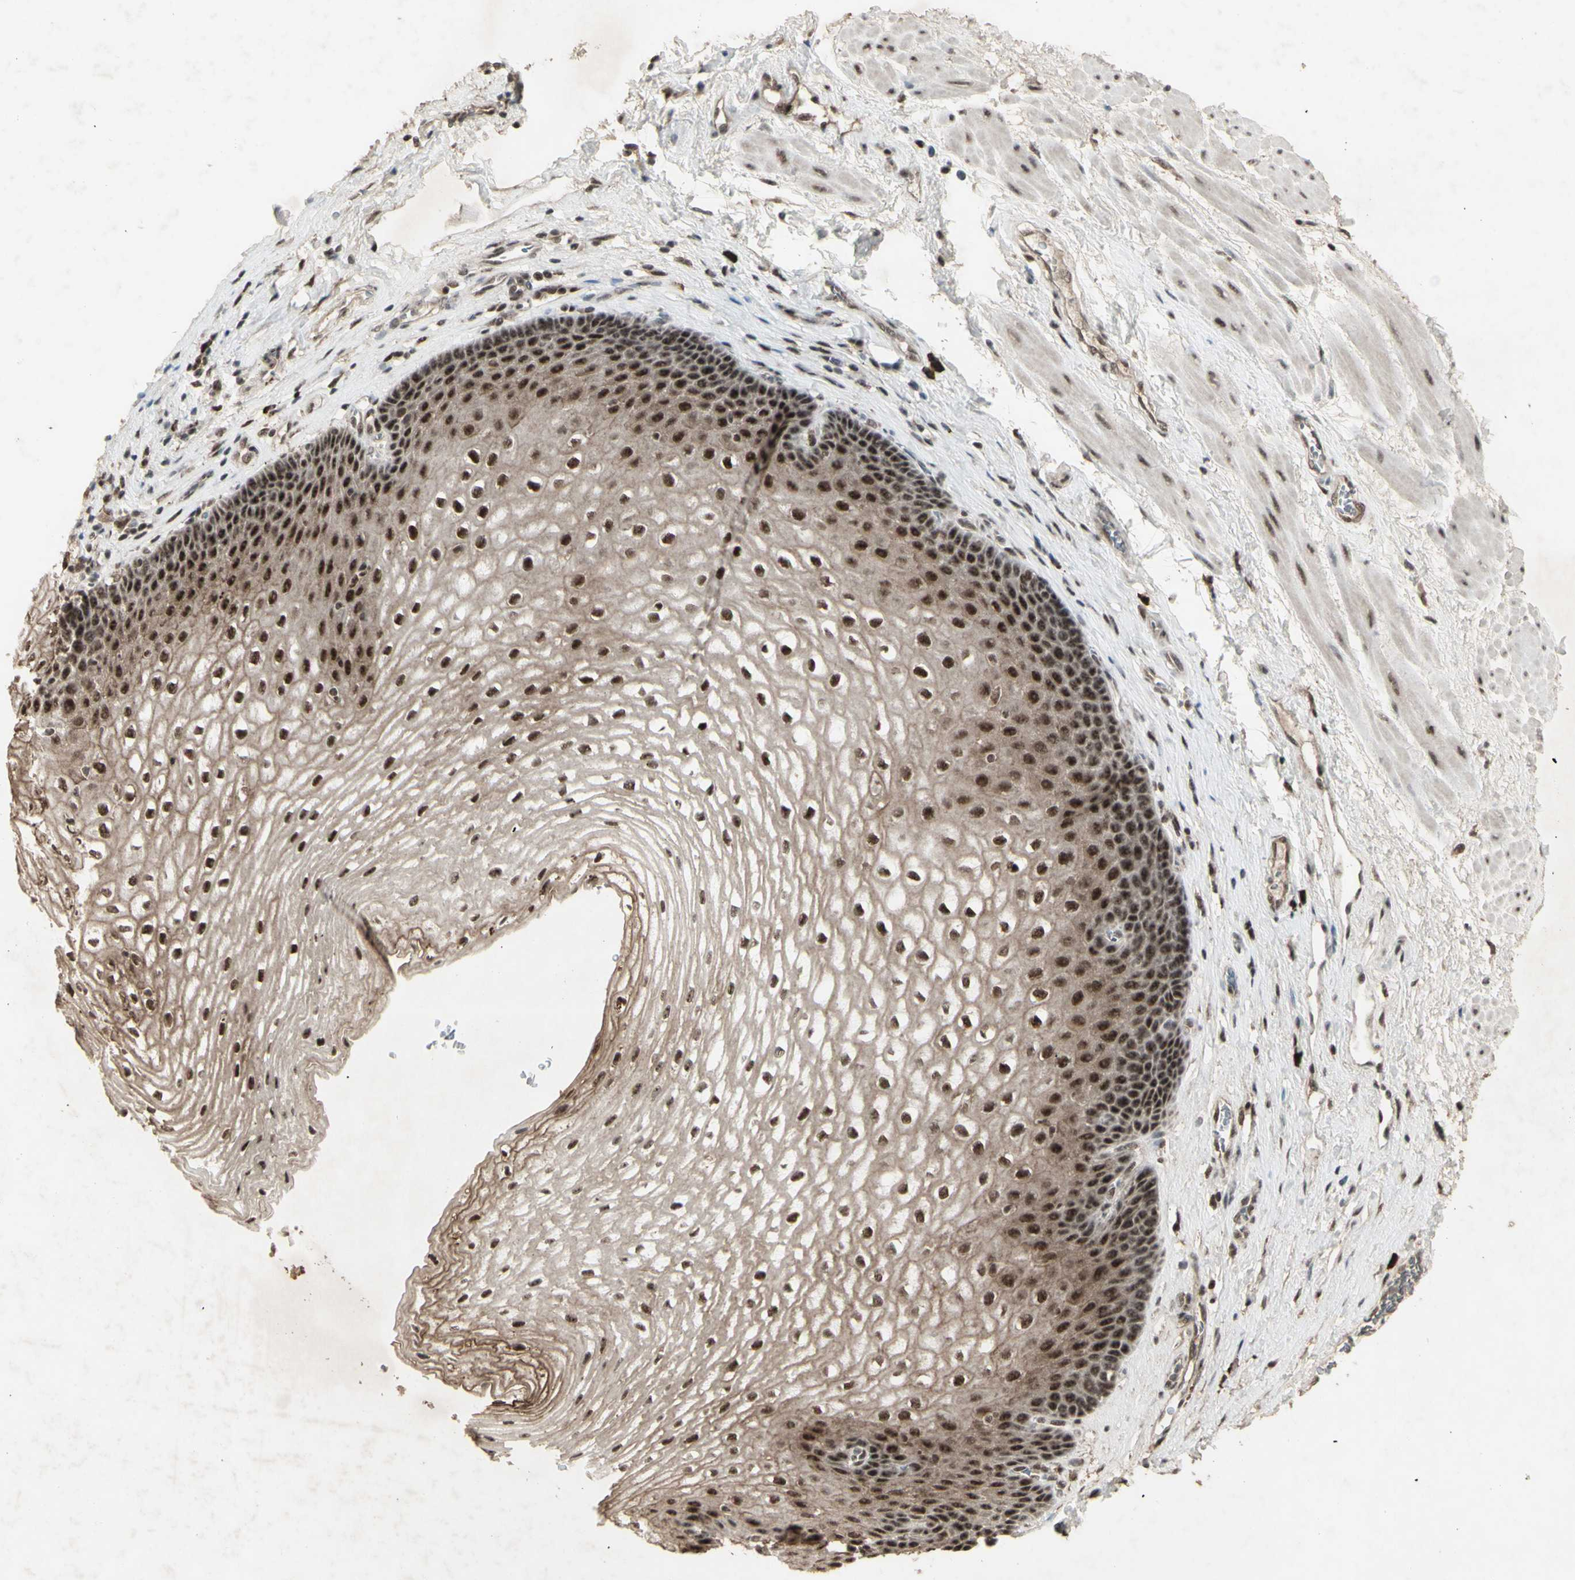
{"staining": {"intensity": "strong", "quantity": ">75%", "location": "nuclear"}, "tissue": "esophagus", "cell_type": "Squamous epithelial cells", "image_type": "normal", "snomed": [{"axis": "morphology", "description": "Normal tissue, NOS"}, {"axis": "topography", "description": "Esophagus"}], "caption": "Esophagus stained for a protein (brown) displays strong nuclear positive expression in about >75% of squamous epithelial cells.", "gene": "CCNT1", "patient": {"sex": "male", "age": 48}}